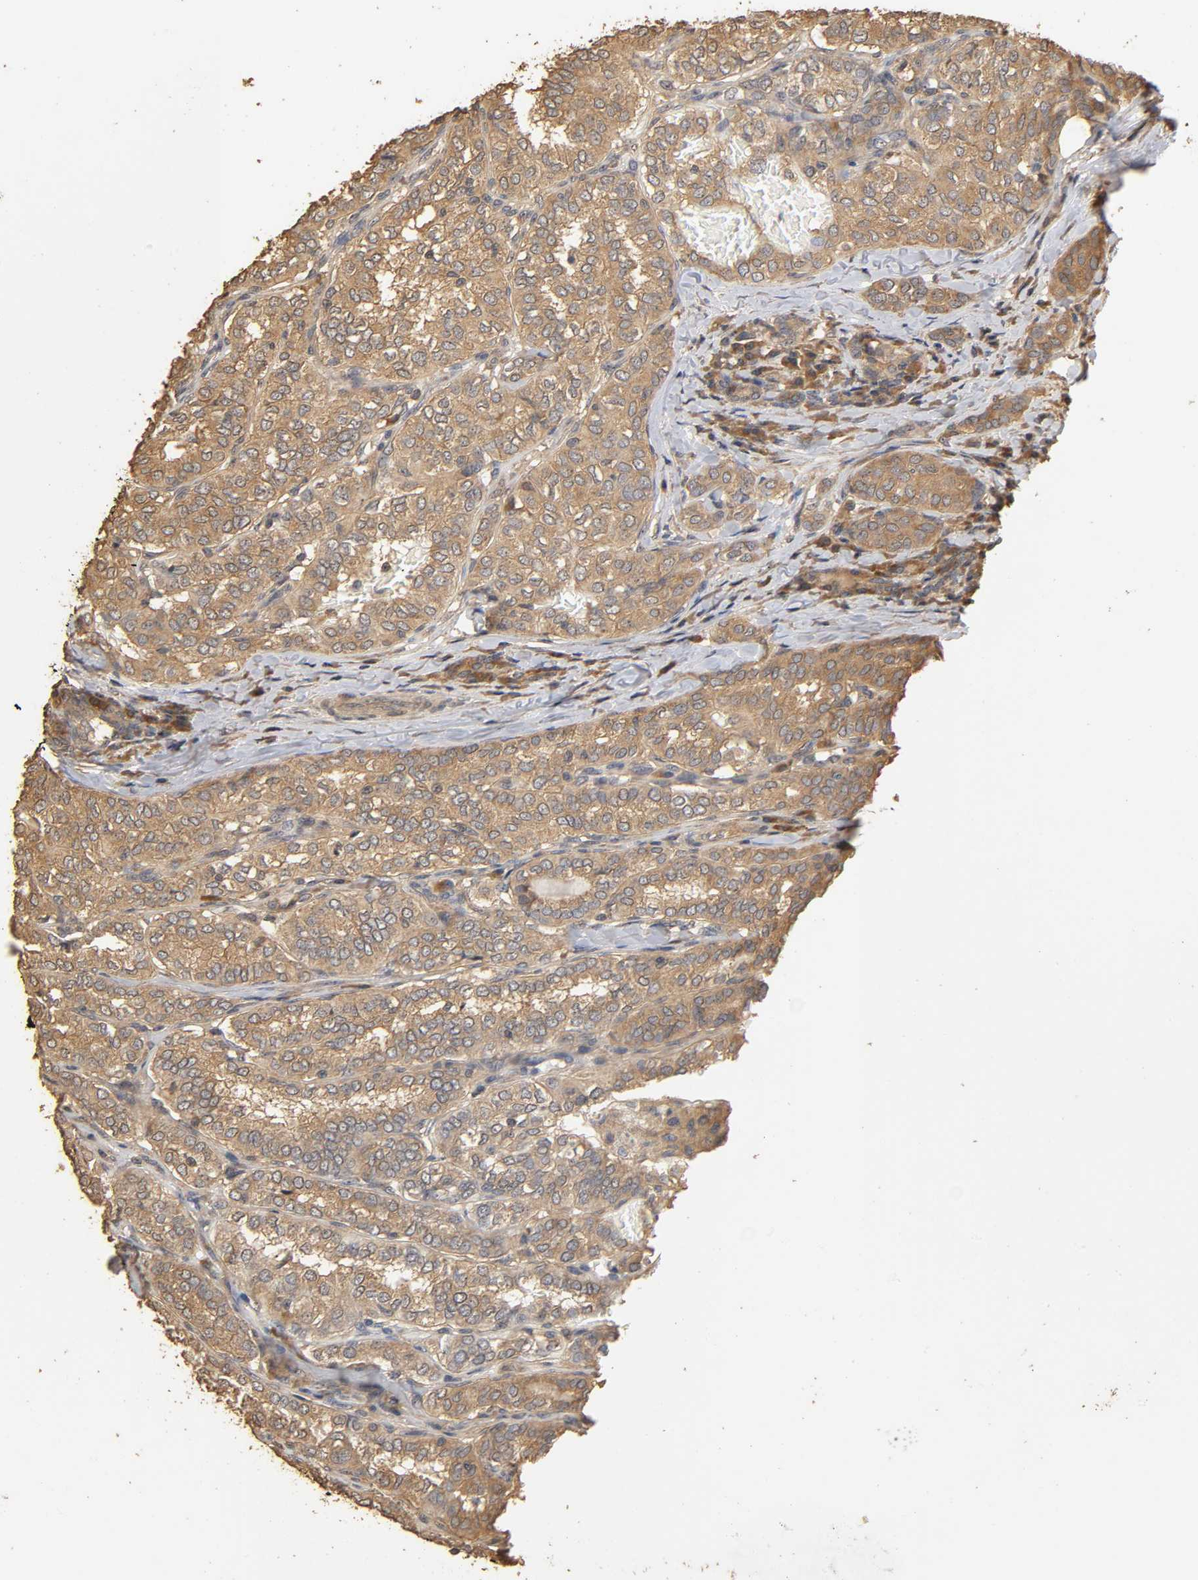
{"staining": {"intensity": "moderate", "quantity": ">75%", "location": "cytoplasmic/membranous"}, "tissue": "thyroid cancer", "cell_type": "Tumor cells", "image_type": "cancer", "snomed": [{"axis": "morphology", "description": "Papillary adenocarcinoma, NOS"}, {"axis": "topography", "description": "Thyroid gland"}], "caption": "Immunohistochemistry (IHC) of thyroid cancer exhibits medium levels of moderate cytoplasmic/membranous positivity in approximately >75% of tumor cells.", "gene": "ARHGEF7", "patient": {"sex": "female", "age": 30}}